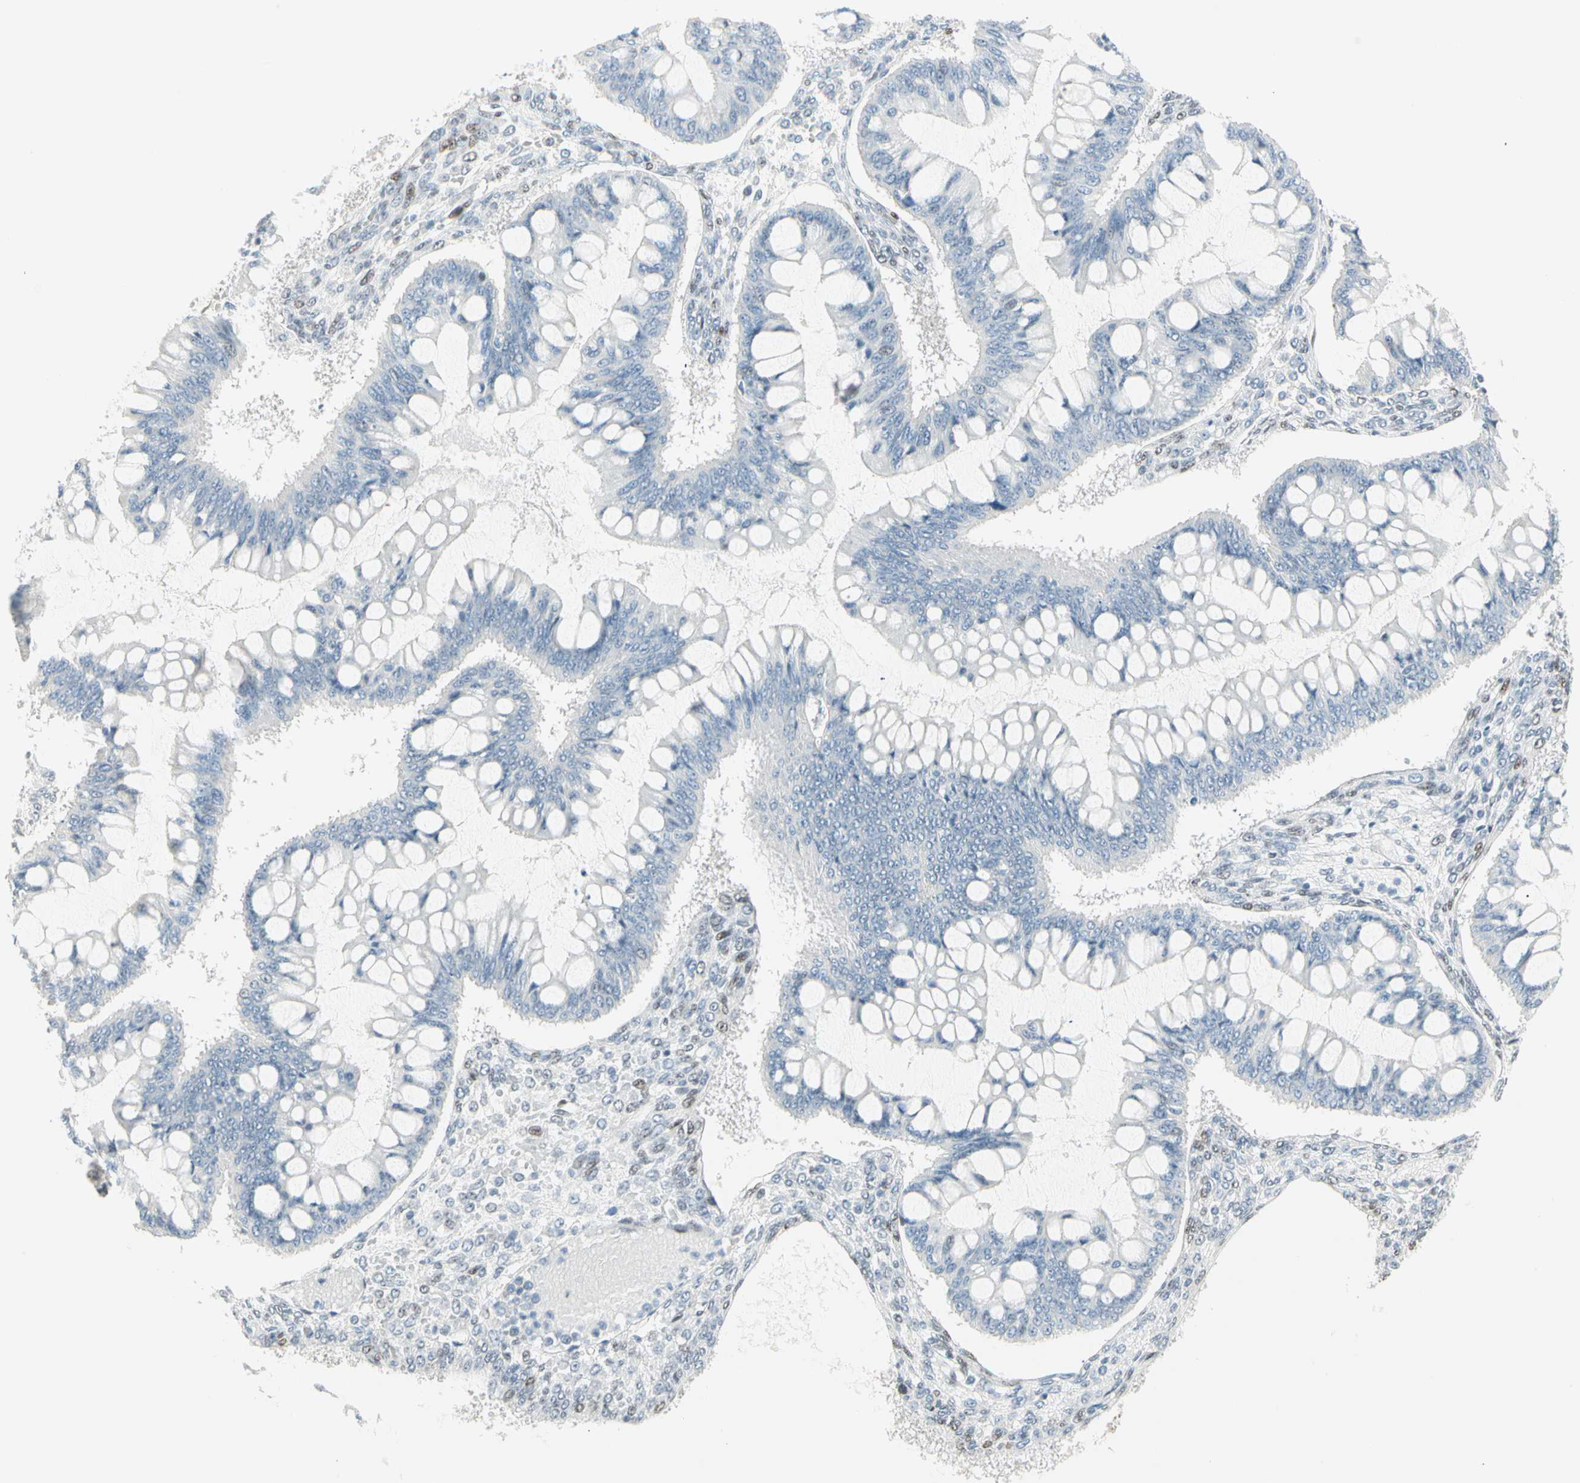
{"staining": {"intensity": "negative", "quantity": "none", "location": "none"}, "tissue": "ovarian cancer", "cell_type": "Tumor cells", "image_type": "cancer", "snomed": [{"axis": "morphology", "description": "Cystadenocarcinoma, mucinous, NOS"}, {"axis": "topography", "description": "Ovary"}], "caption": "Immunohistochemical staining of human ovarian cancer (mucinous cystadenocarcinoma) demonstrates no significant expression in tumor cells. (Brightfield microscopy of DAB (3,3'-diaminobenzidine) immunohistochemistry at high magnification).", "gene": "PKNOX1", "patient": {"sex": "female", "age": 73}}